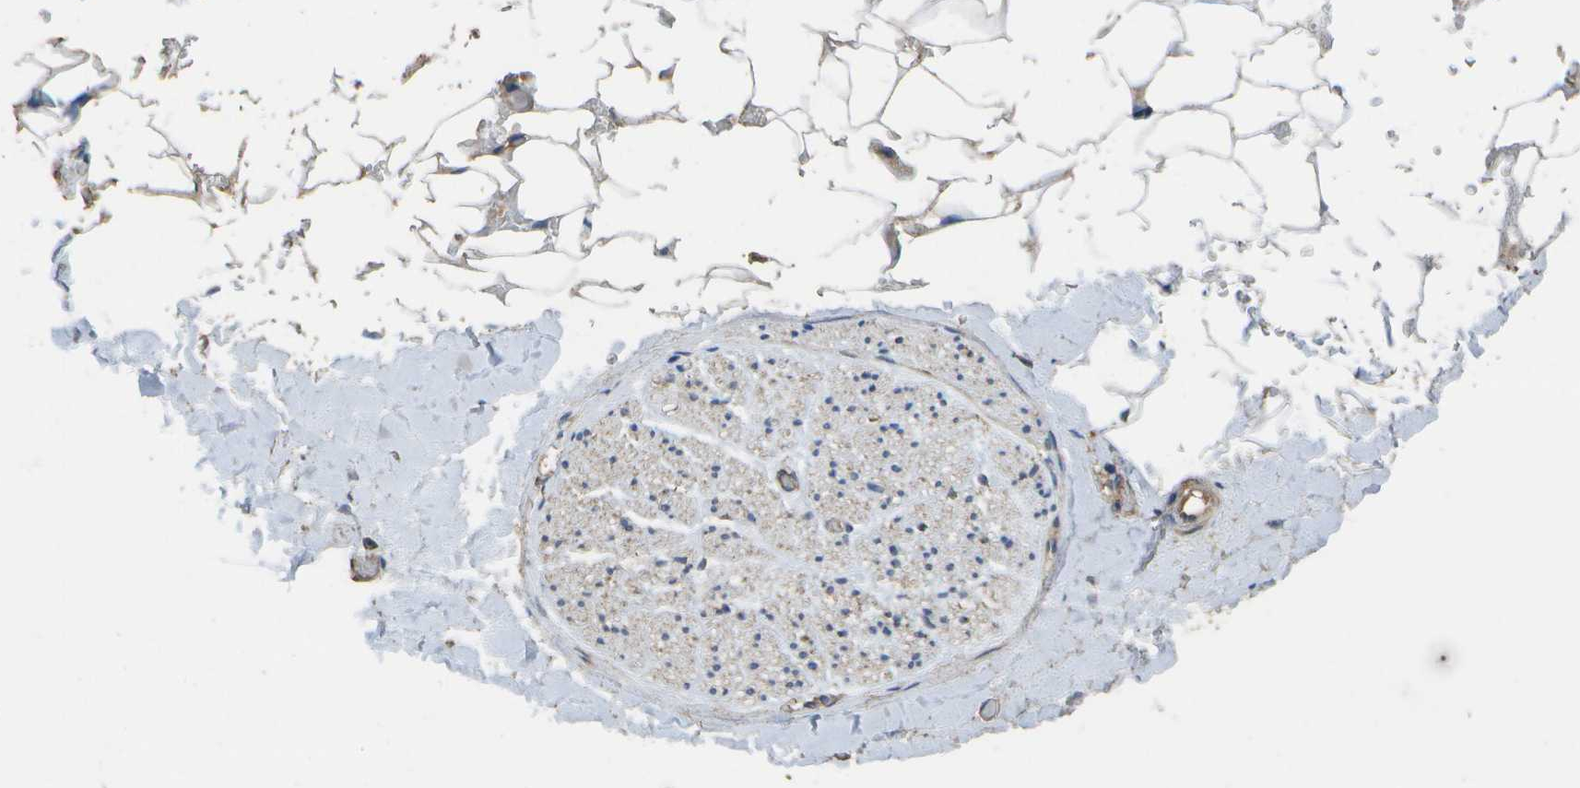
{"staining": {"intensity": "negative", "quantity": "none", "location": "none"}, "tissue": "adipose tissue", "cell_type": "Adipocytes", "image_type": "normal", "snomed": [{"axis": "morphology", "description": "Normal tissue, NOS"}, {"axis": "topography", "description": "Peripheral nerve tissue"}], "caption": "DAB immunohistochemical staining of benign human adipose tissue displays no significant positivity in adipocytes.", "gene": "SACS", "patient": {"sex": "male", "age": 70}}